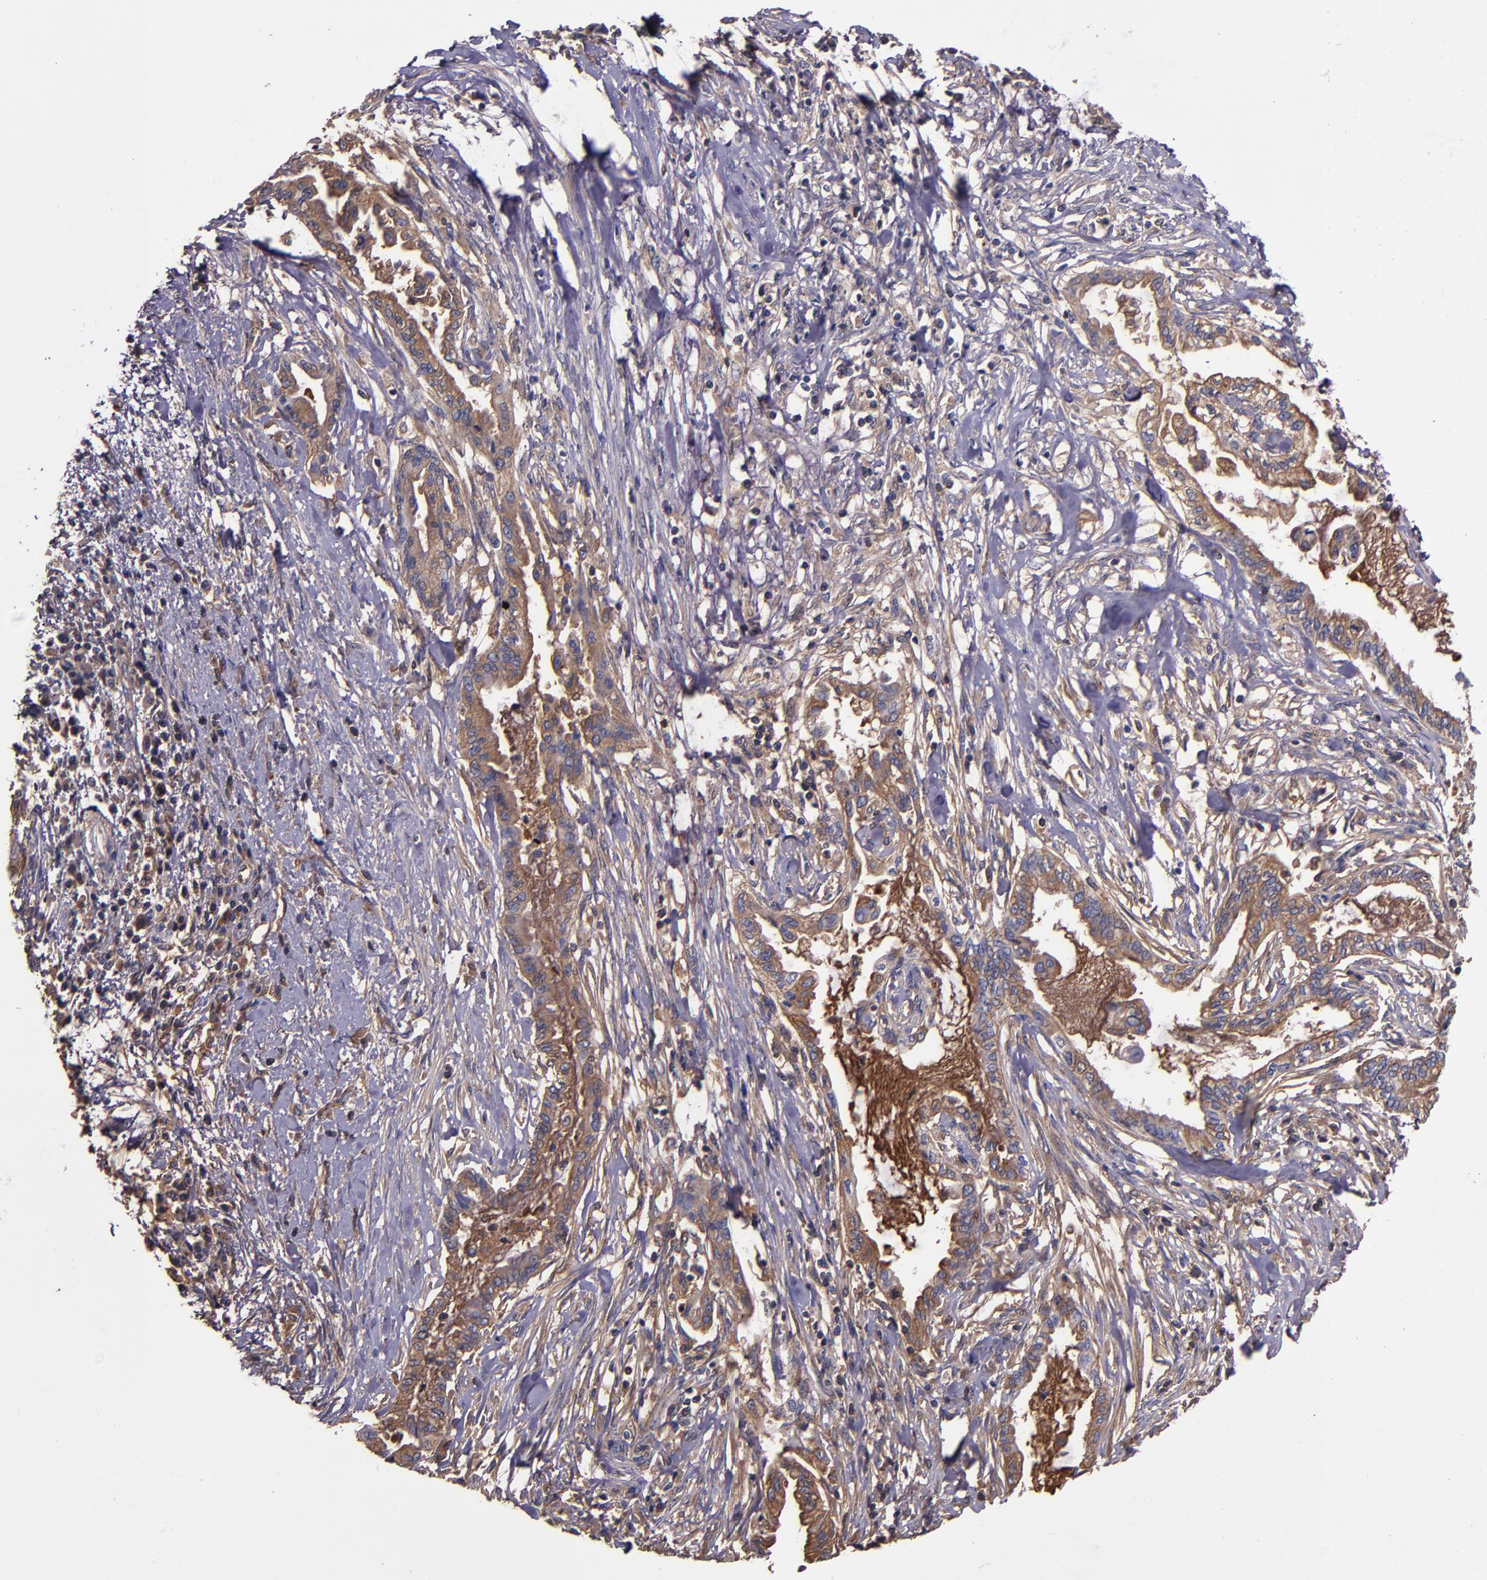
{"staining": {"intensity": "moderate", "quantity": ">75%", "location": "cytoplasmic/membranous"}, "tissue": "pancreatic cancer", "cell_type": "Tumor cells", "image_type": "cancer", "snomed": [{"axis": "morphology", "description": "Adenocarcinoma, NOS"}, {"axis": "topography", "description": "Pancreas"}], "caption": "Approximately >75% of tumor cells in human pancreatic cancer (adenocarcinoma) reveal moderate cytoplasmic/membranous protein staining as visualized by brown immunohistochemical staining.", "gene": "A2M", "patient": {"sex": "female", "age": 64}}